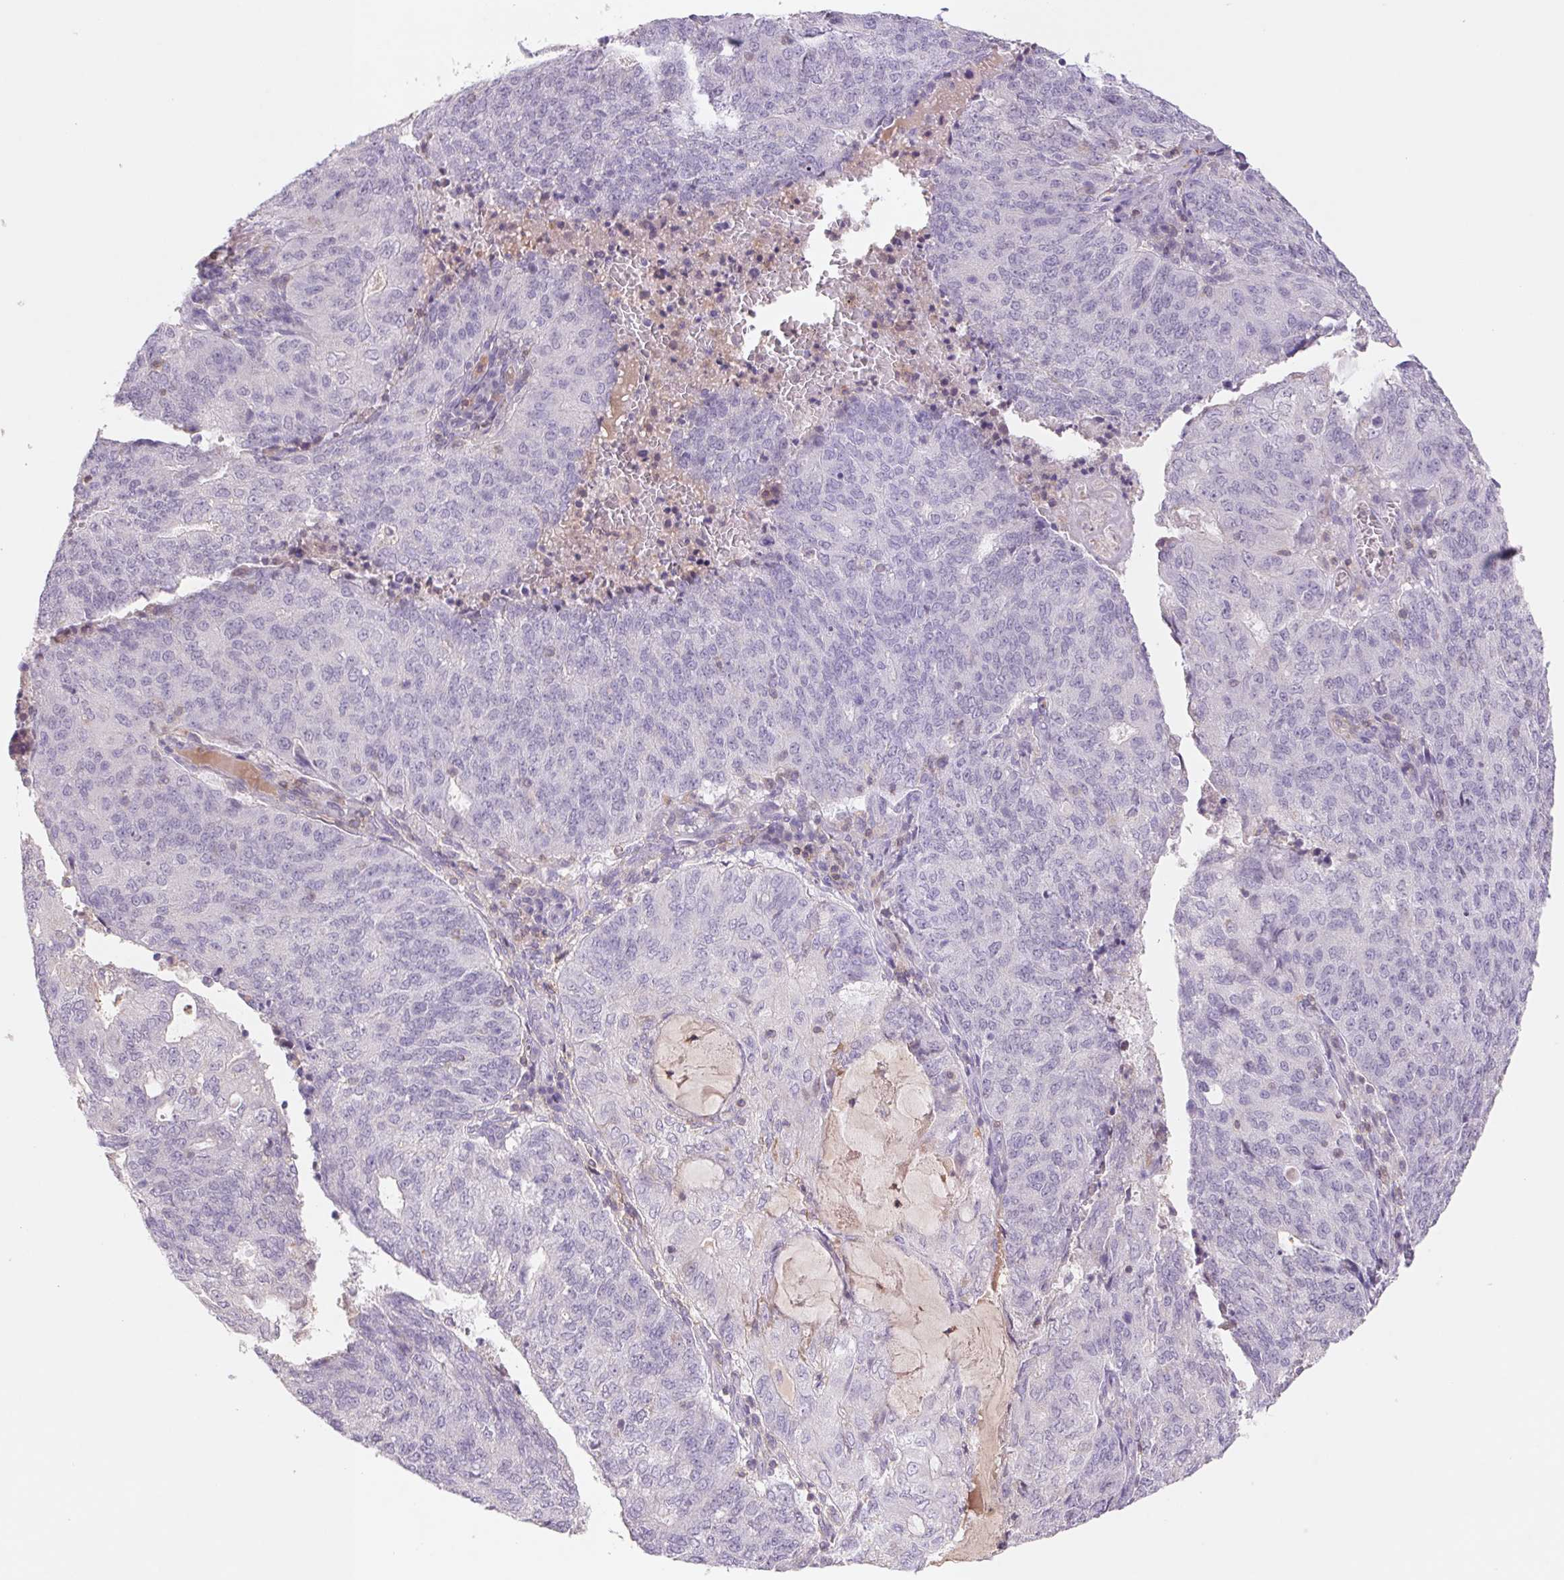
{"staining": {"intensity": "negative", "quantity": "none", "location": "none"}, "tissue": "endometrial cancer", "cell_type": "Tumor cells", "image_type": "cancer", "snomed": [{"axis": "morphology", "description": "Adenocarcinoma, NOS"}, {"axis": "topography", "description": "Endometrium"}], "caption": "Tumor cells are negative for protein expression in human endometrial adenocarcinoma.", "gene": "KIF26A", "patient": {"sex": "female", "age": 82}}